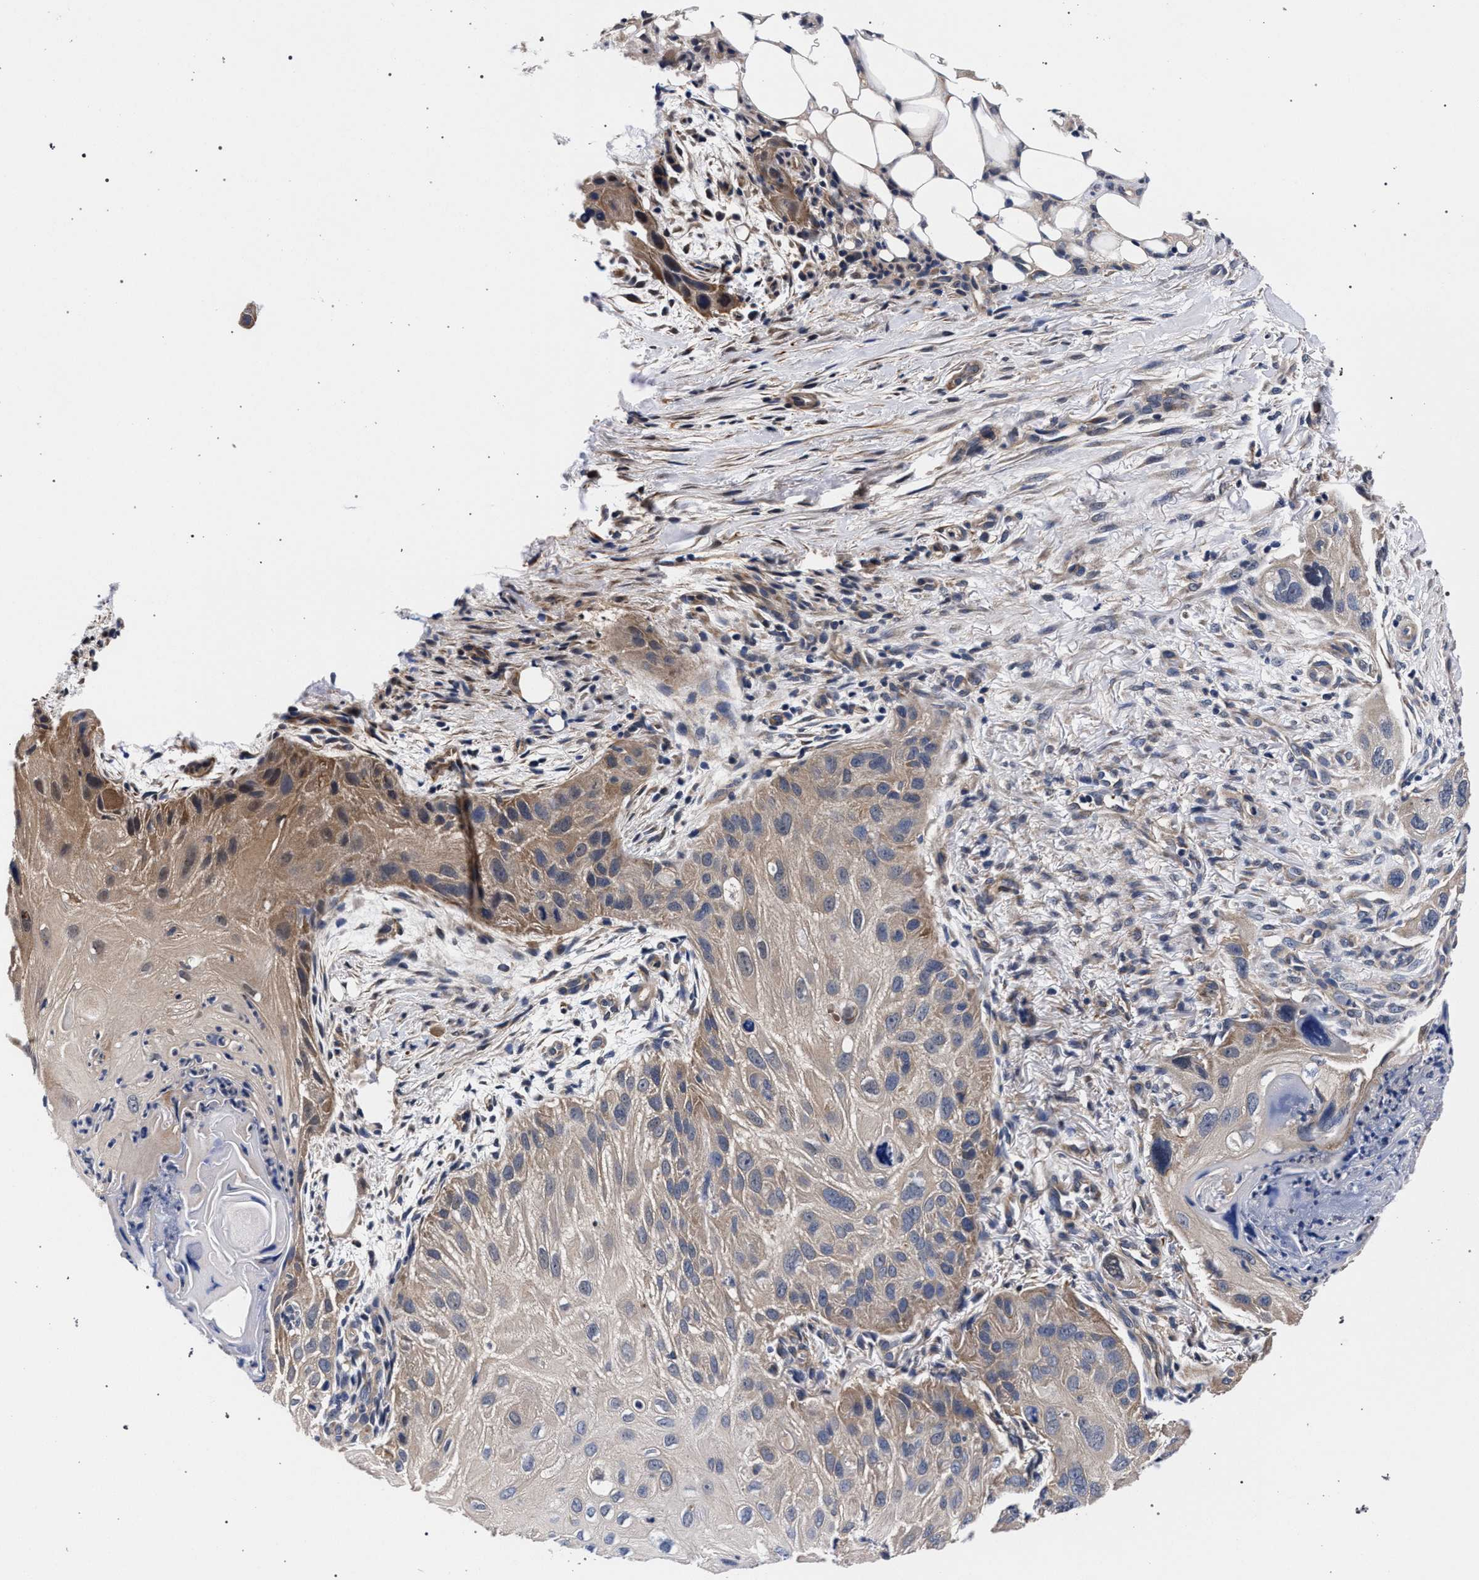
{"staining": {"intensity": "weak", "quantity": "25%-75%", "location": "cytoplasmic/membranous"}, "tissue": "skin cancer", "cell_type": "Tumor cells", "image_type": "cancer", "snomed": [{"axis": "morphology", "description": "Squamous cell carcinoma, NOS"}, {"axis": "topography", "description": "Skin"}], "caption": "This image exhibits immunohistochemistry (IHC) staining of skin cancer, with low weak cytoplasmic/membranous staining in about 25%-75% of tumor cells.", "gene": "RBM33", "patient": {"sex": "female", "age": 77}}